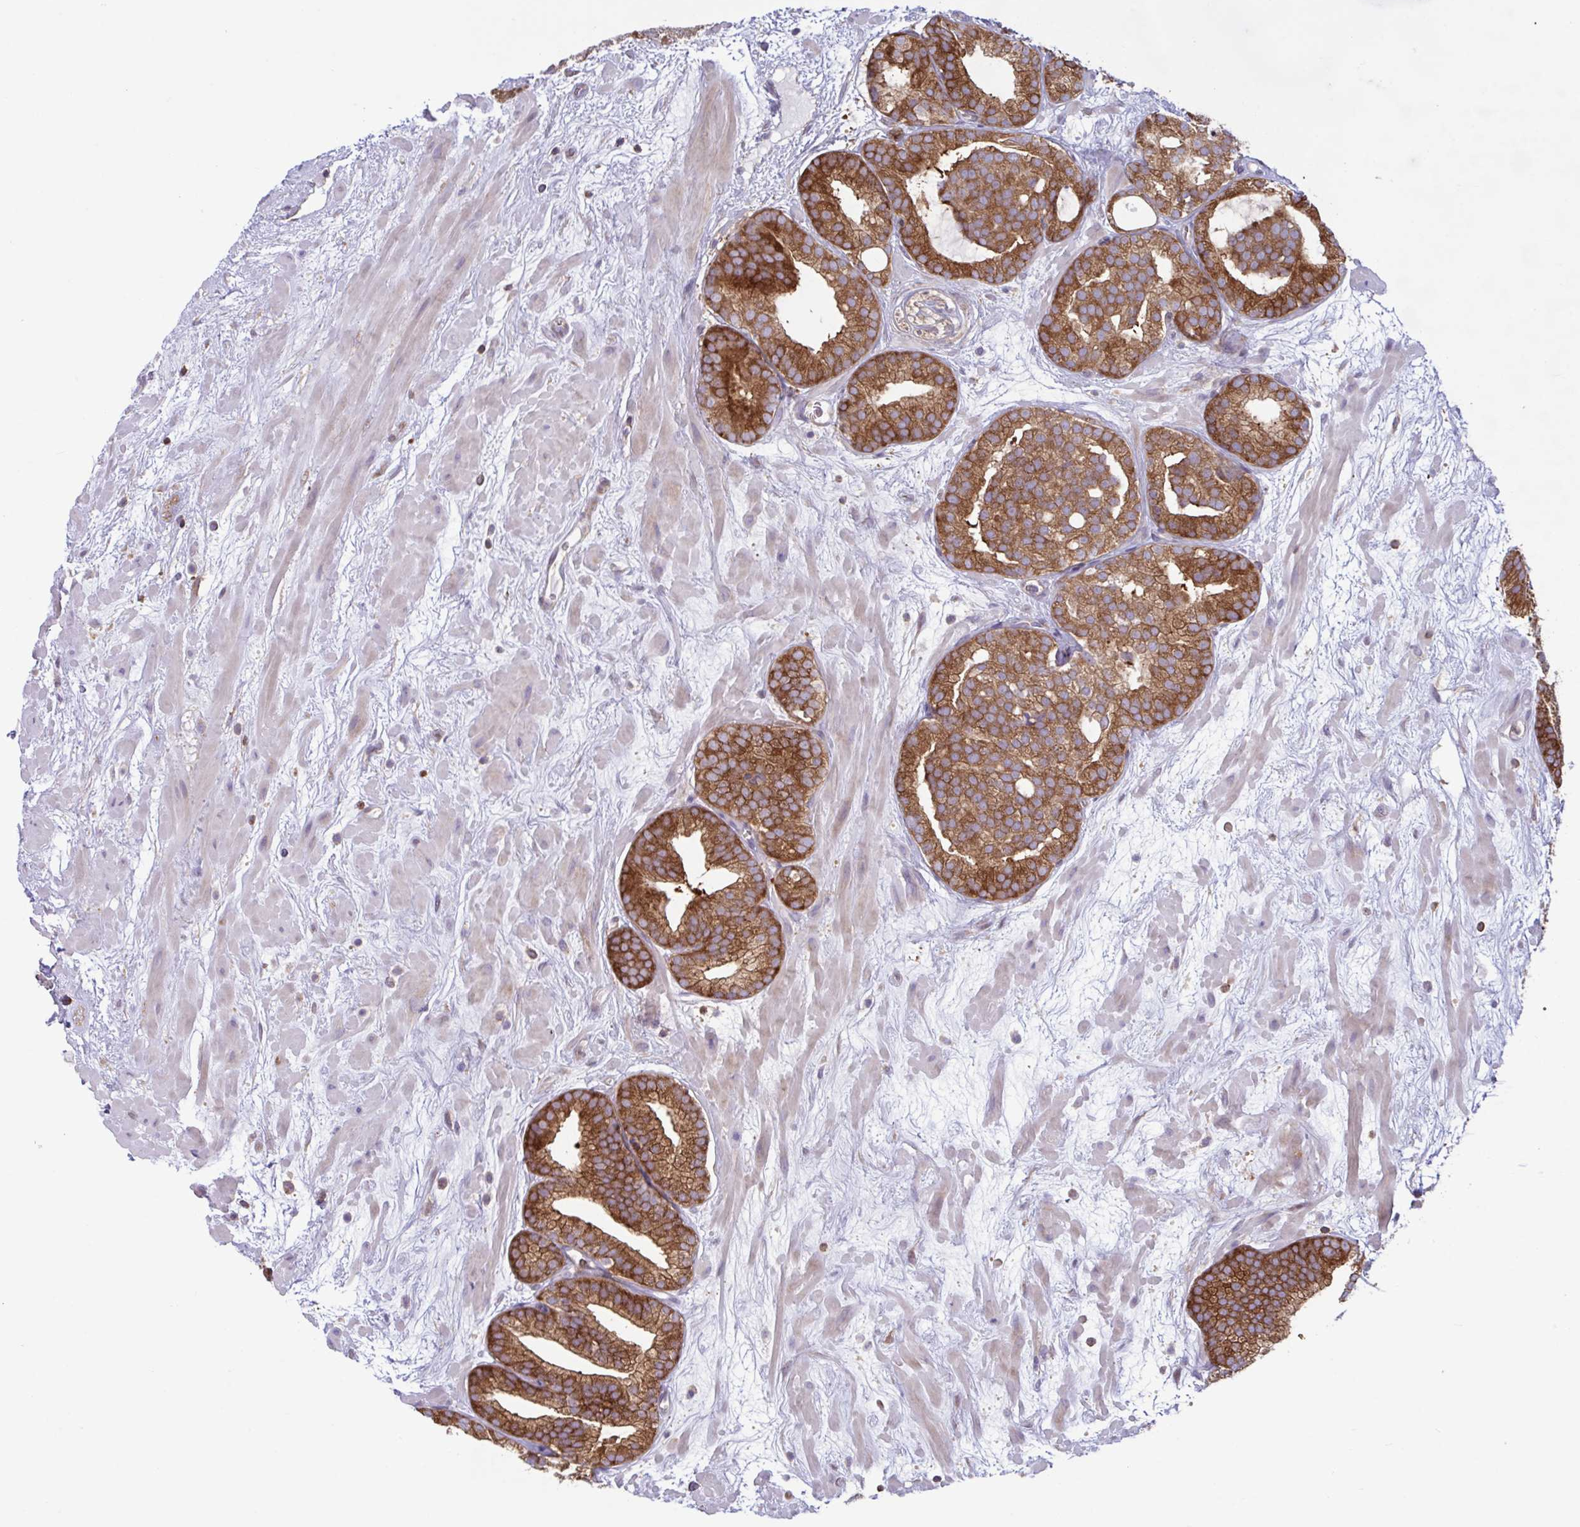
{"staining": {"intensity": "strong", "quantity": ">75%", "location": "cytoplasmic/membranous"}, "tissue": "prostate cancer", "cell_type": "Tumor cells", "image_type": "cancer", "snomed": [{"axis": "morphology", "description": "Adenocarcinoma, High grade"}, {"axis": "topography", "description": "Prostate"}], "caption": "A high-resolution image shows immunohistochemistry (IHC) staining of prostate high-grade adenocarcinoma, which exhibits strong cytoplasmic/membranous expression in approximately >75% of tumor cells.", "gene": "TSC22D3", "patient": {"sex": "male", "age": 66}}